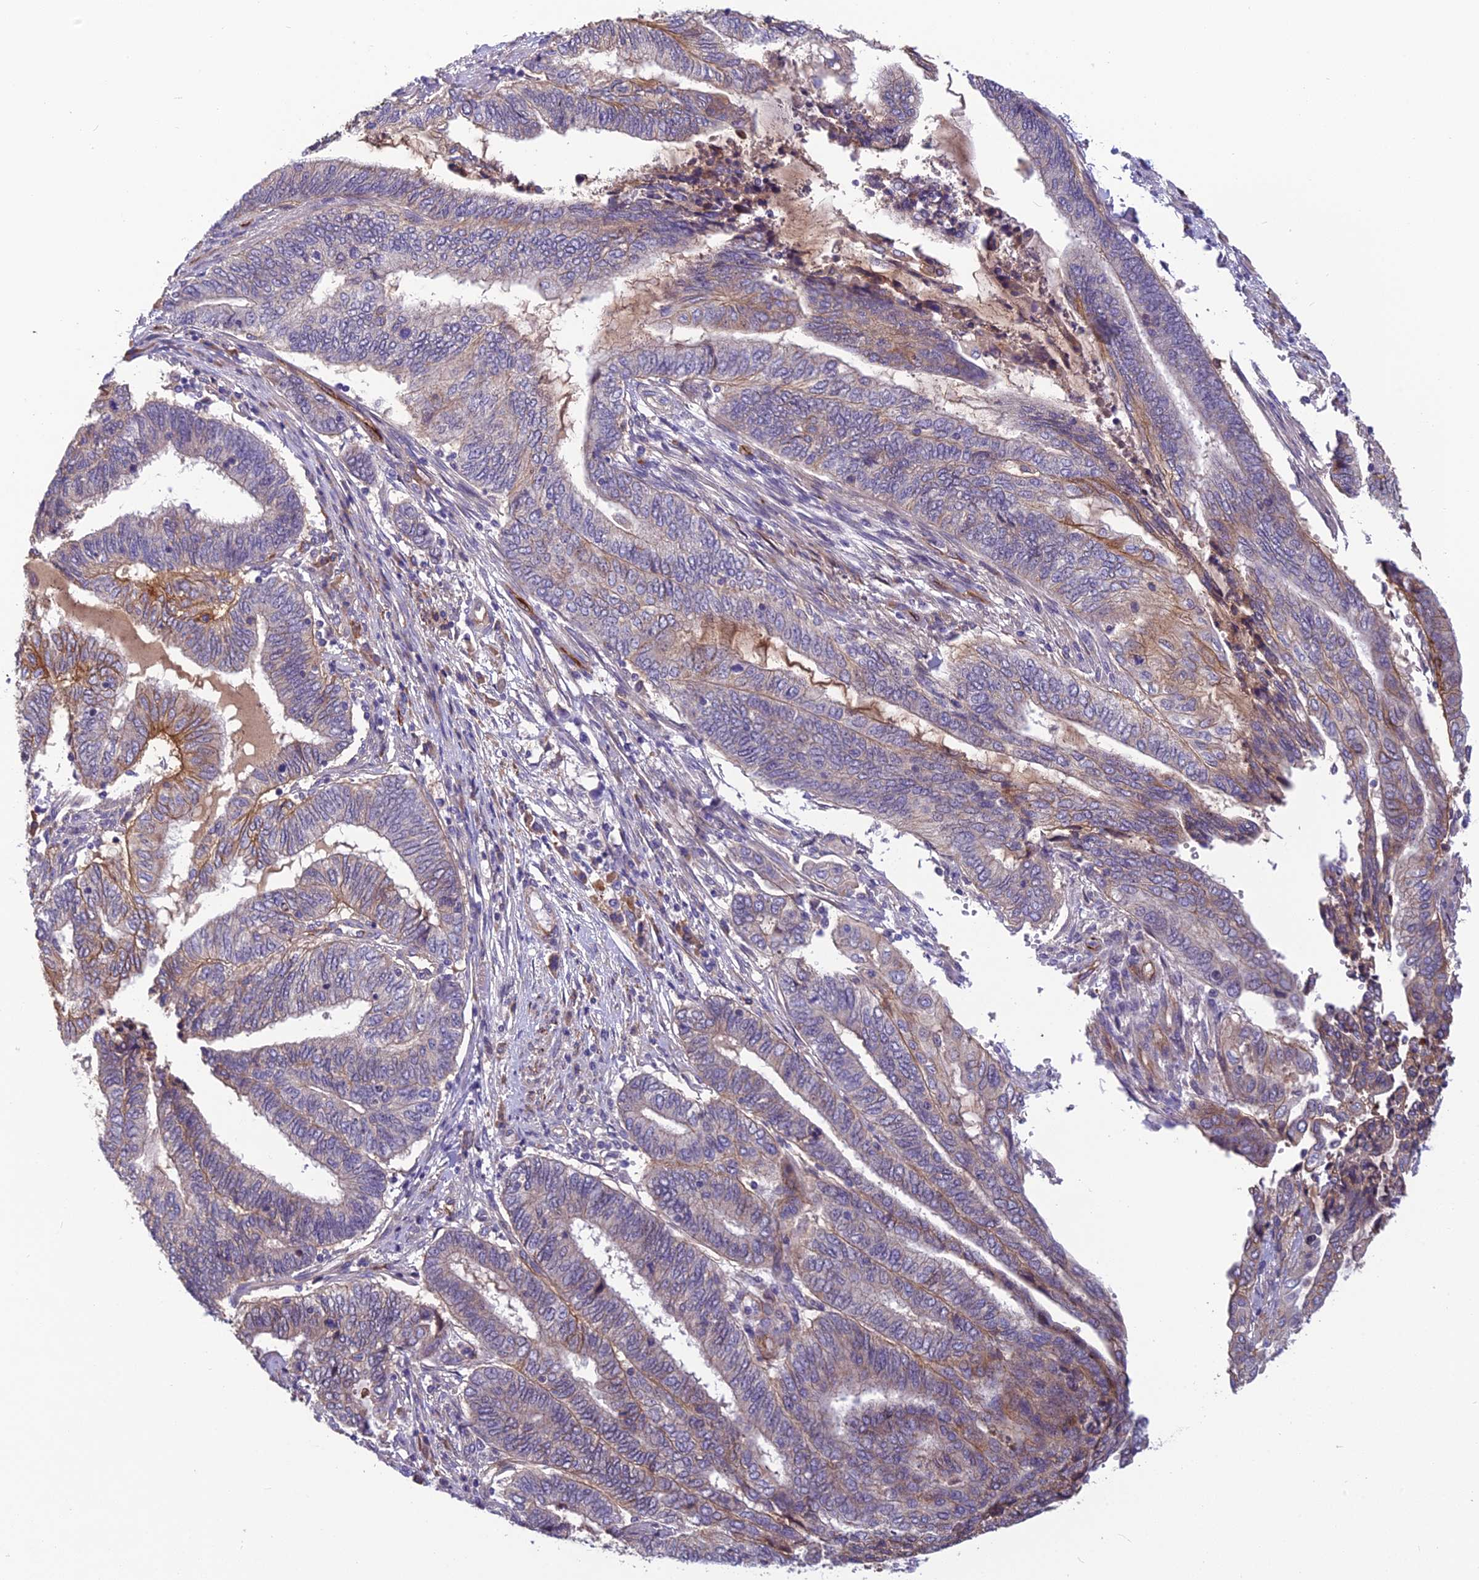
{"staining": {"intensity": "moderate", "quantity": "<25%", "location": "cytoplasmic/membranous"}, "tissue": "endometrial cancer", "cell_type": "Tumor cells", "image_type": "cancer", "snomed": [{"axis": "morphology", "description": "Adenocarcinoma, NOS"}, {"axis": "topography", "description": "Uterus"}, {"axis": "topography", "description": "Endometrium"}], "caption": "Human endometrial adenocarcinoma stained for a protein (brown) demonstrates moderate cytoplasmic/membranous positive expression in approximately <25% of tumor cells.", "gene": "TSPAN15", "patient": {"sex": "female", "age": 70}}